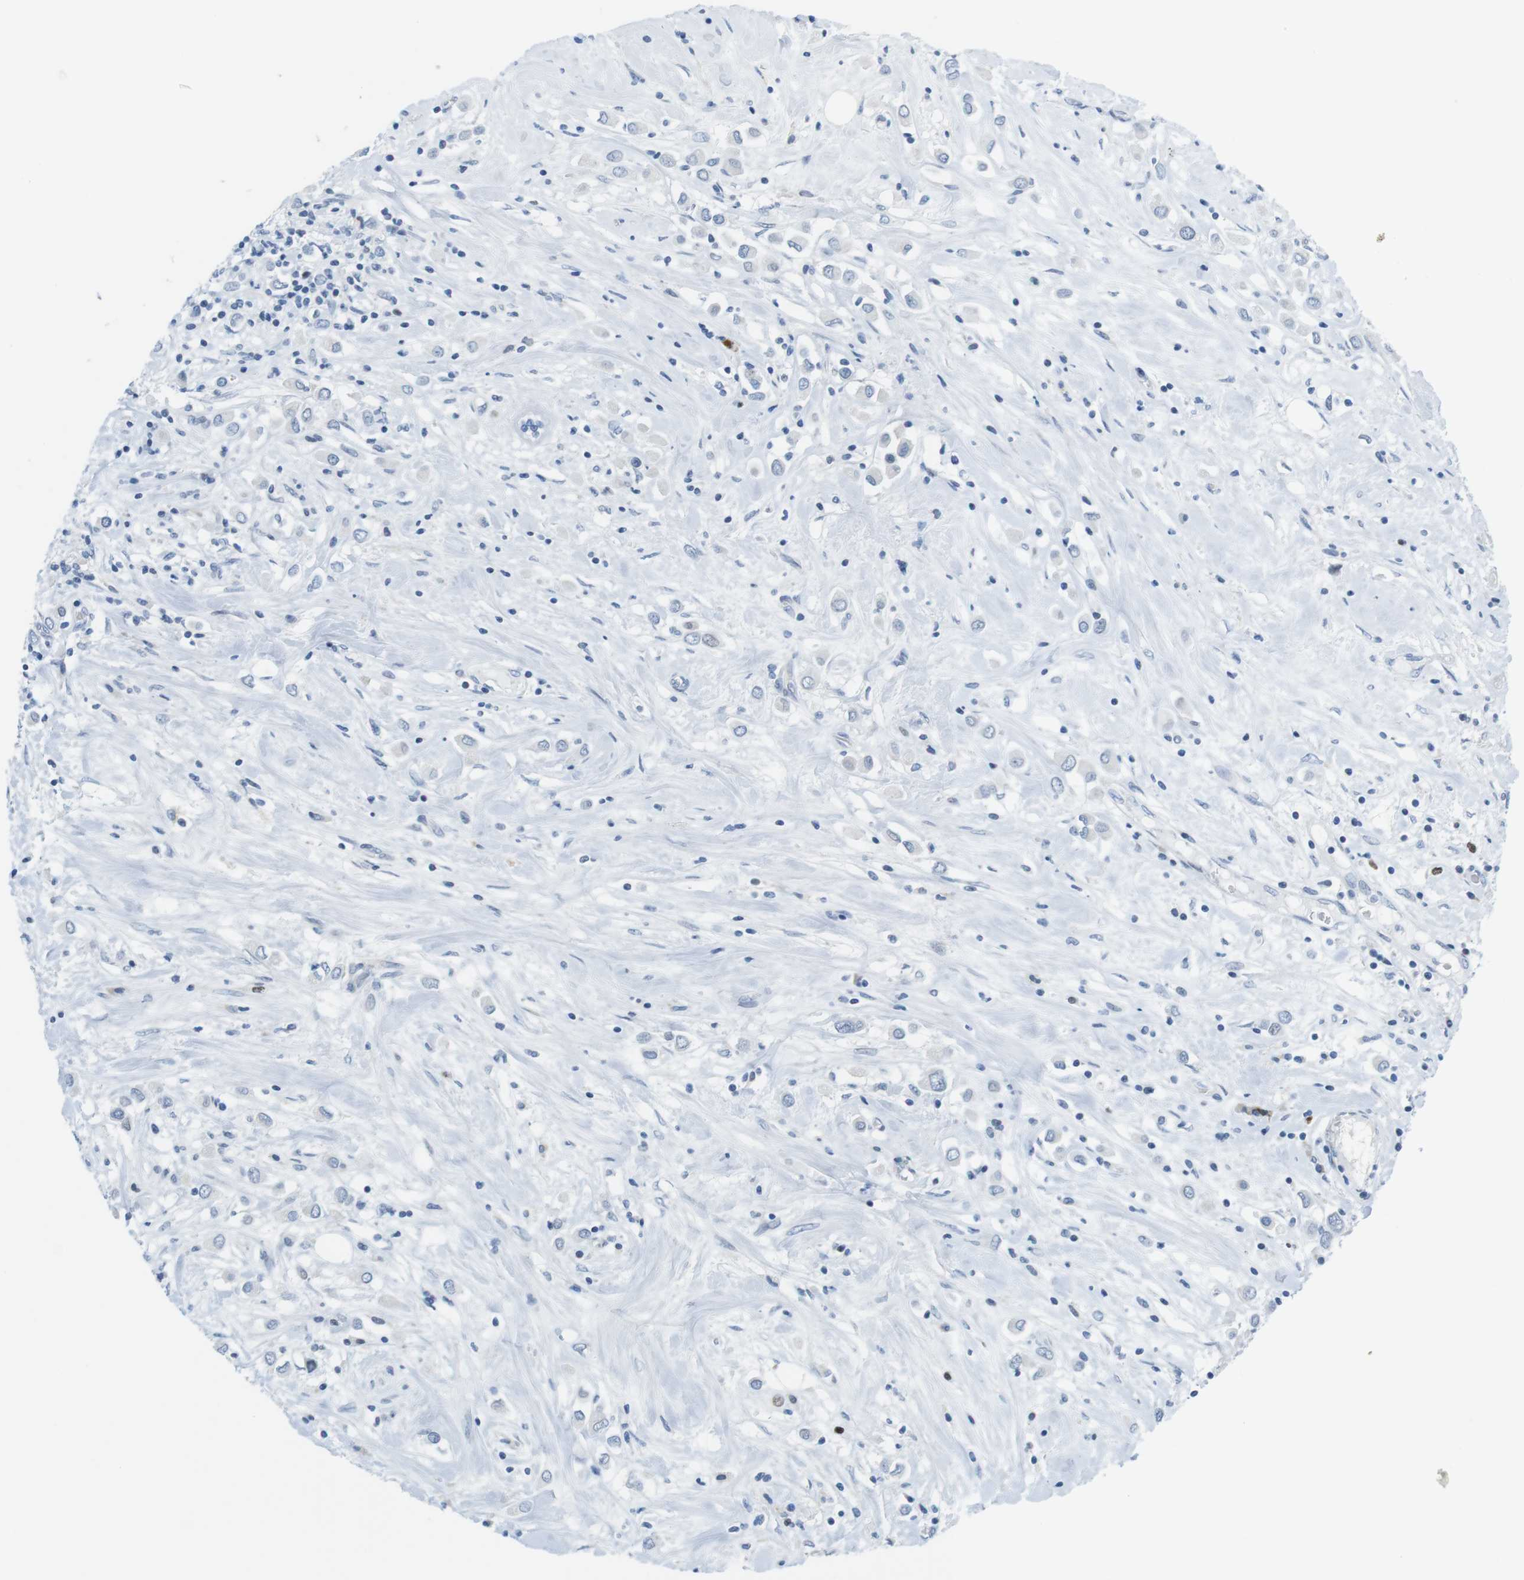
{"staining": {"intensity": "moderate", "quantity": "<25%", "location": "nuclear"}, "tissue": "breast cancer", "cell_type": "Tumor cells", "image_type": "cancer", "snomed": [{"axis": "morphology", "description": "Duct carcinoma"}, {"axis": "topography", "description": "Breast"}], "caption": "Protein expression analysis of breast cancer (invasive ductal carcinoma) exhibits moderate nuclear positivity in approximately <25% of tumor cells.", "gene": "CHAF1A", "patient": {"sex": "female", "age": 61}}